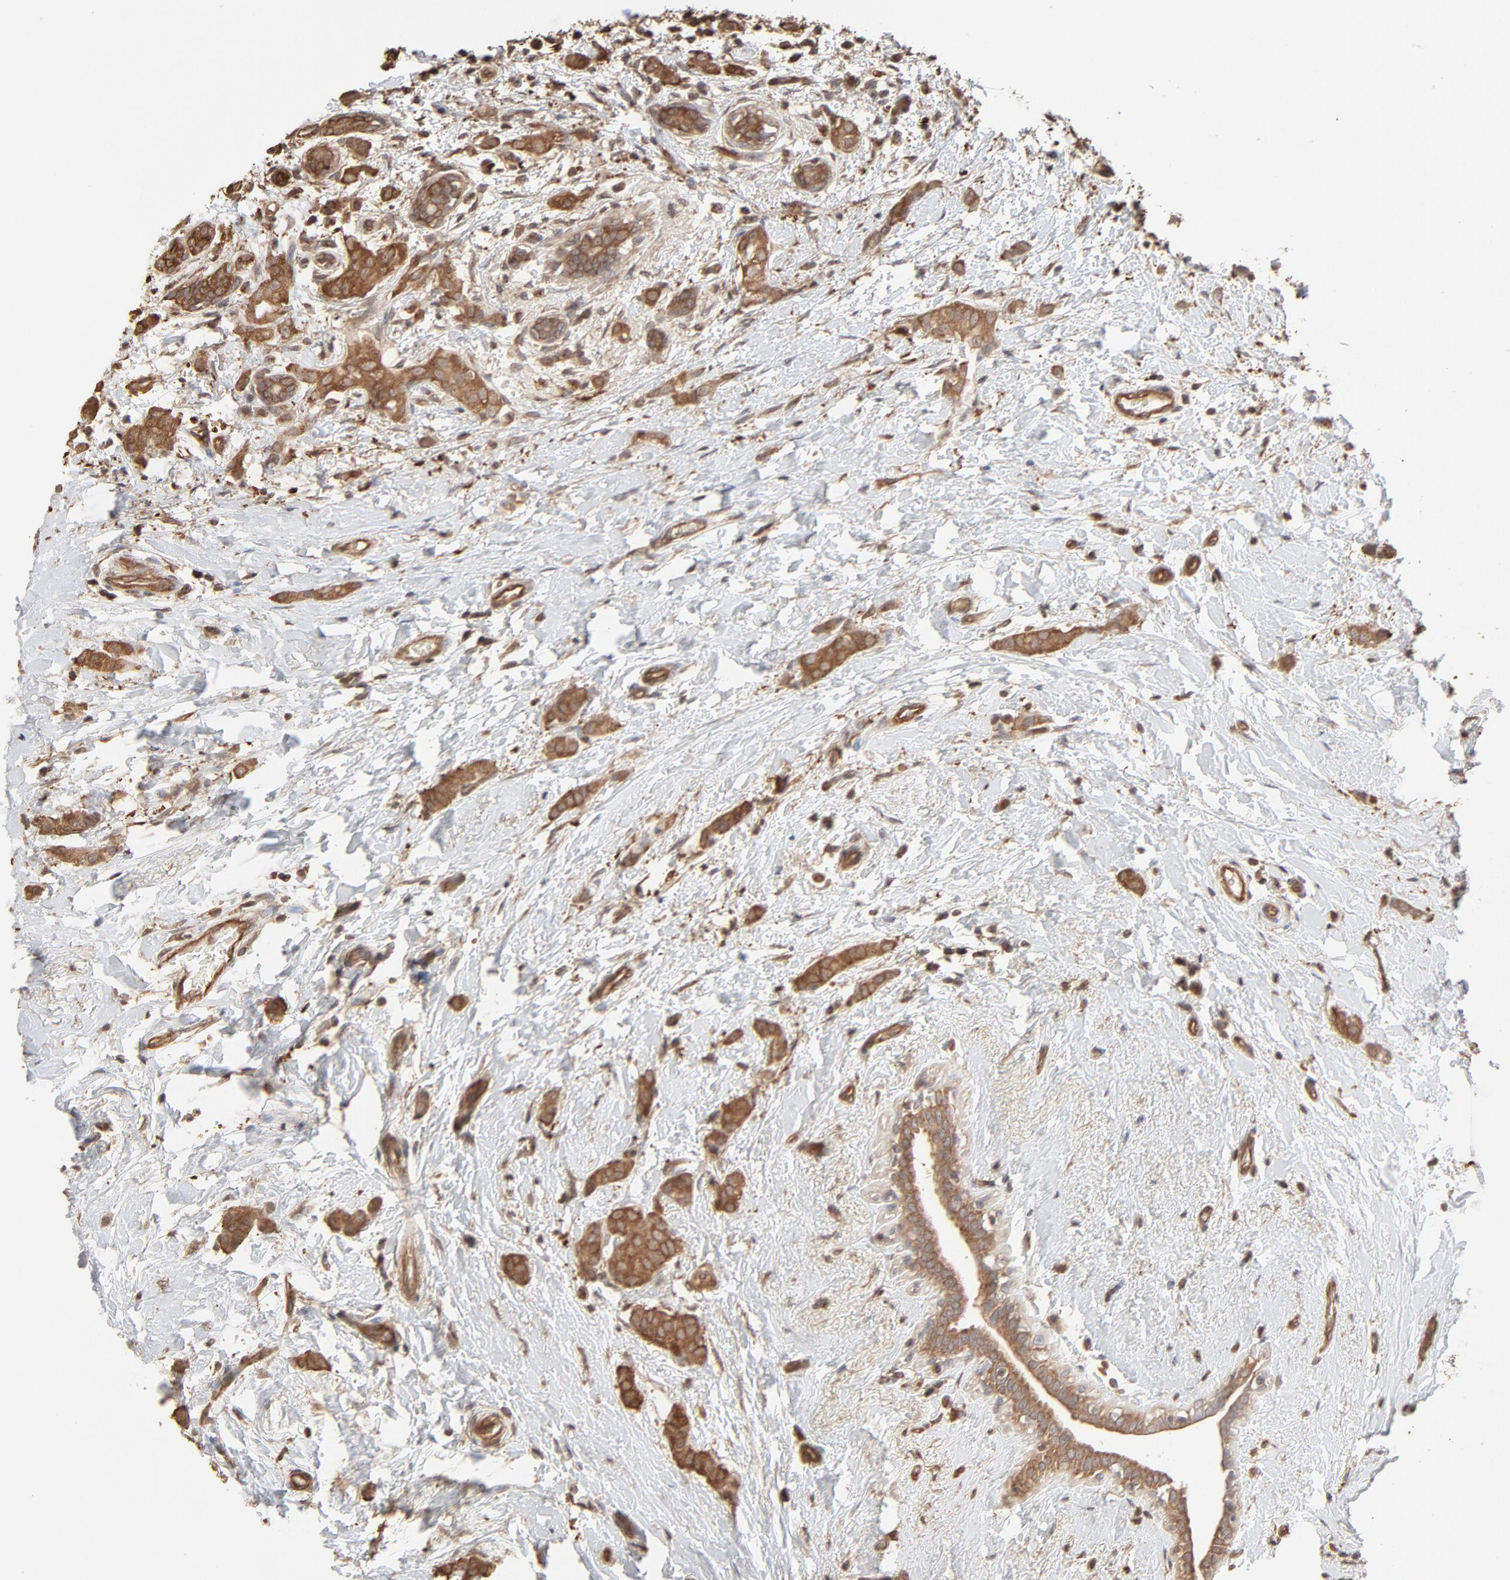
{"staining": {"intensity": "moderate", "quantity": ">75%", "location": "cytoplasmic/membranous"}, "tissue": "breast cancer", "cell_type": "Tumor cells", "image_type": "cancer", "snomed": [{"axis": "morphology", "description": "Lobular carcinoma"}, {"axis": "topography", "description": "Breast"}], "caption": "An image of human lobular carcinoma (breast) stained for a protein displays moderate cytoplasmic/membranous brown staining in tumor cells.", "gene": "PPP2CA", "patient": {"sex": "female", "age": 55}}